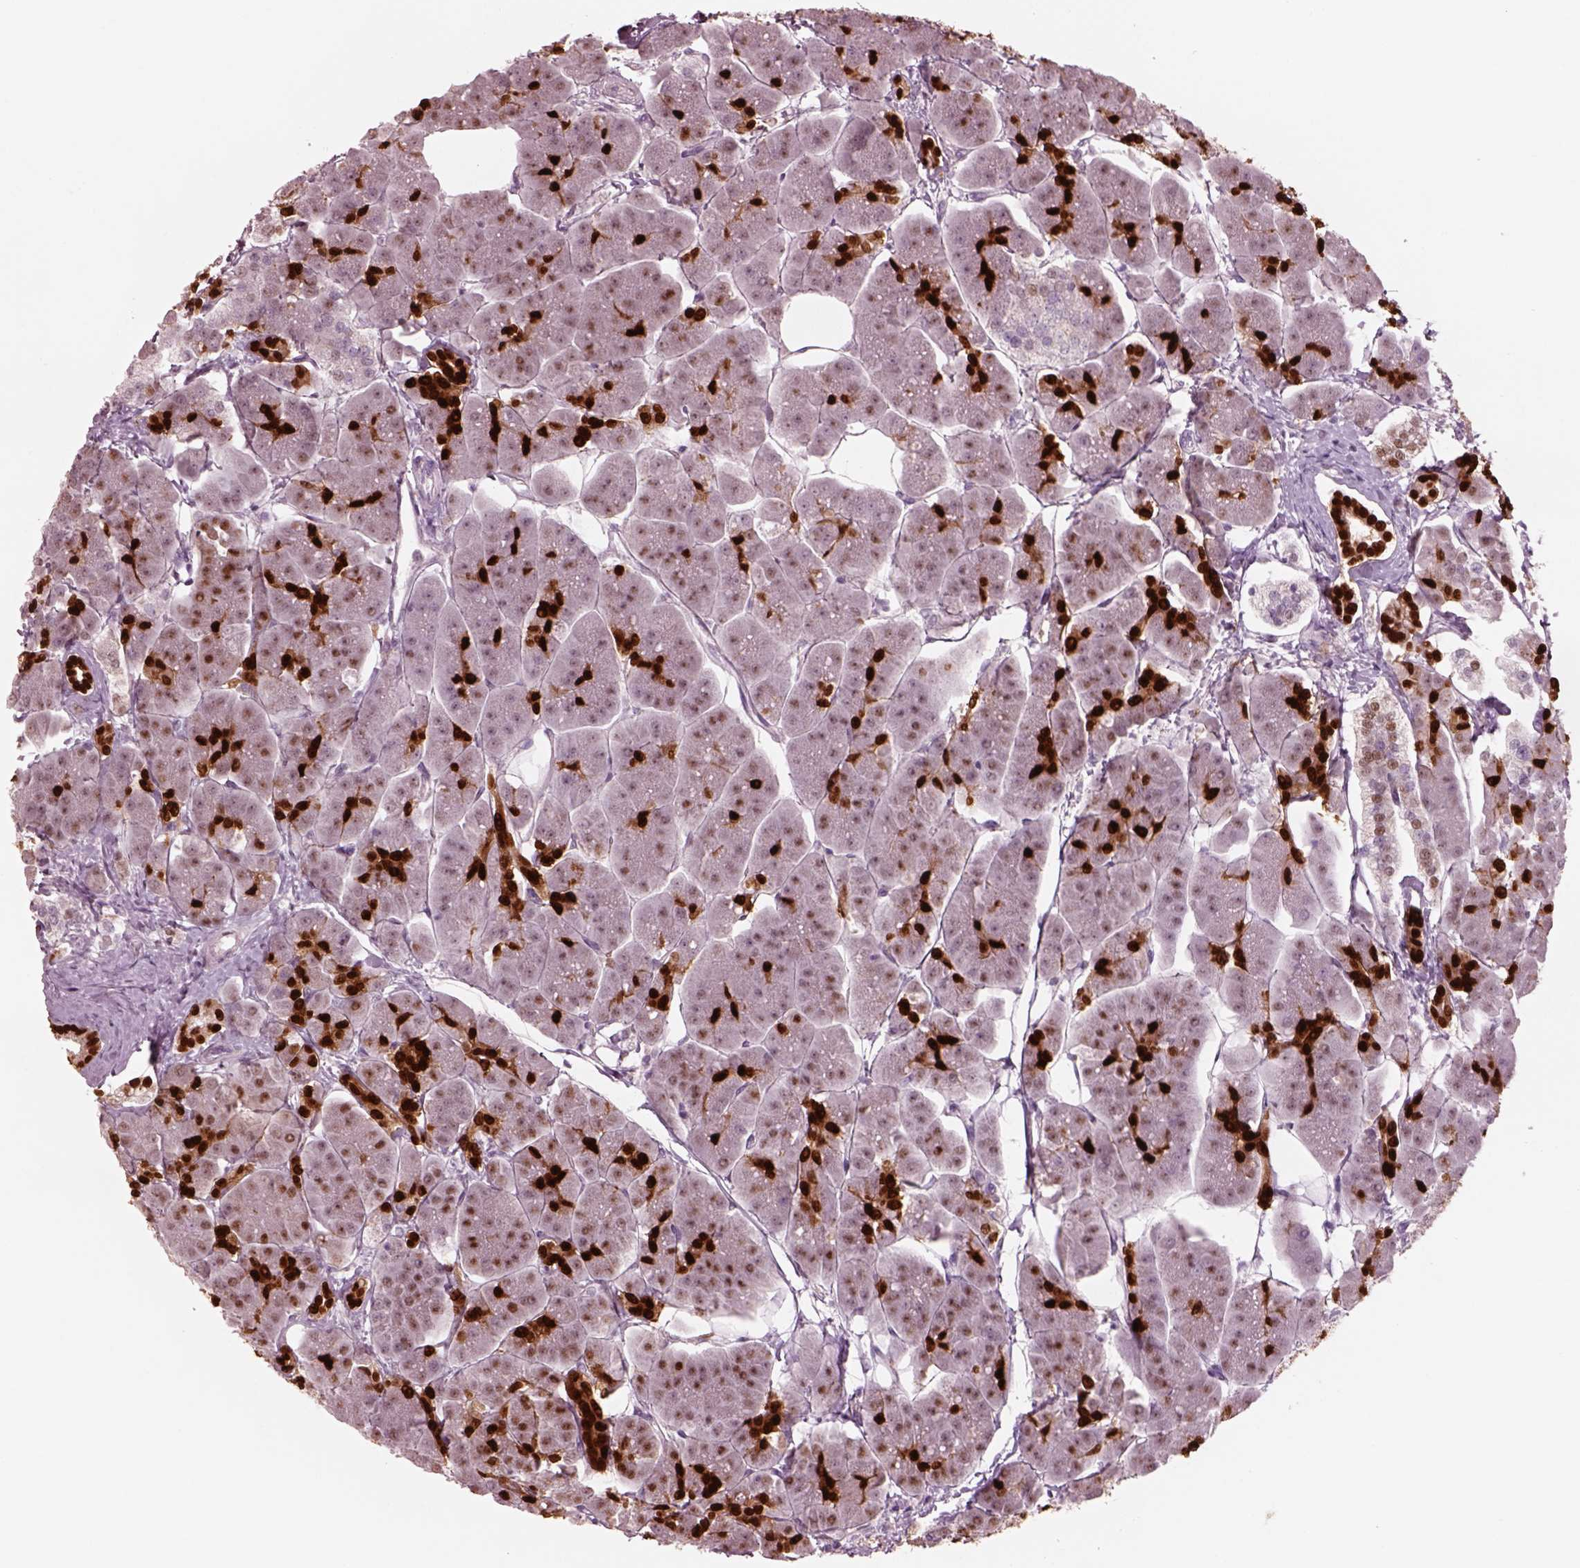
{"staining": {"intensity": "strong", "quantity": "25%-75%", "location": "nuclear"}, "tissue": "pancreas", "cell_type": "Exocrine glandular cells", "image_type": "normal", "snomed": [{"axis": "morphology", "description": "Normal tissue, NOS"}, {"axis": "topography", "description": "Adipose tissue"}, {"axis": "topography", "description": "Pancreas"}, {"axis": "topography", "description": "Peripheral nerve tissue"}], "caption": "This micrograph demonstrates IHC staining of benign pancreas, with high strong nuclear positivity in approximately 25%-75% of exocrine glandular cells.", "gene": "SOX9", "patient": {"sex": "female", "age": 58}}